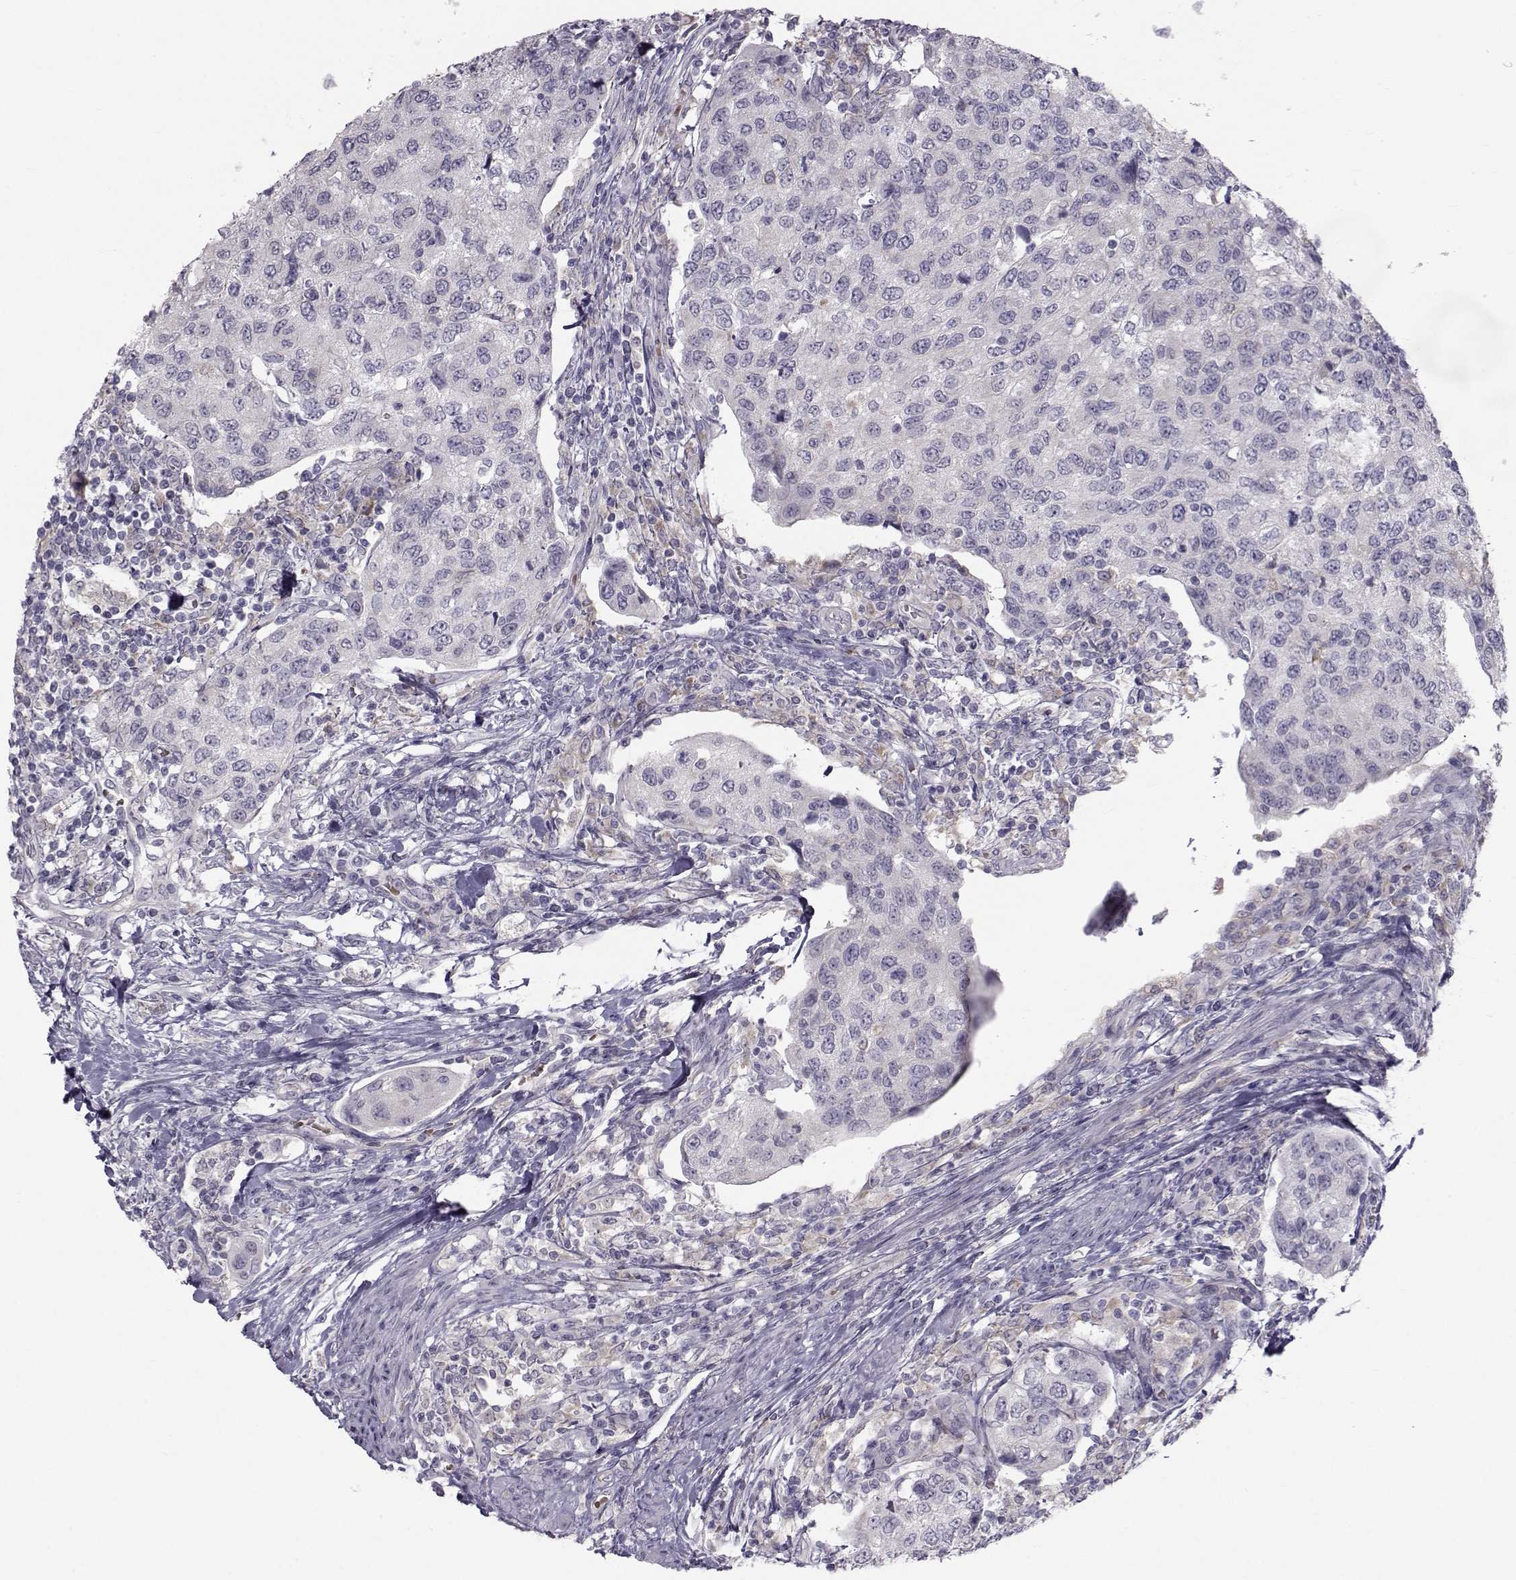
{"staining": {"intensity": "negative", "quantity": "none", "location": "none"}, "tissue": "urothelial cancer", "cell_type": "Tumor cells", "image_type": "cancer", "snomed": [{"axis": "morphology", "description": "Urothelial carcinoma, High grade"}, {"axis": "topography", "description": "Urinary bladder"}], "caption": "Tumor cells show no significant protein staining in urothelial carcinoma (high-grade). The staining was performed using DAB to visualize the protein expression in brown, while the nuclei were stained in blue with hematoxylin (Magnification: 20x).", "gene": "GARIN3", "patient": {"sex": "female", "age": 78}}